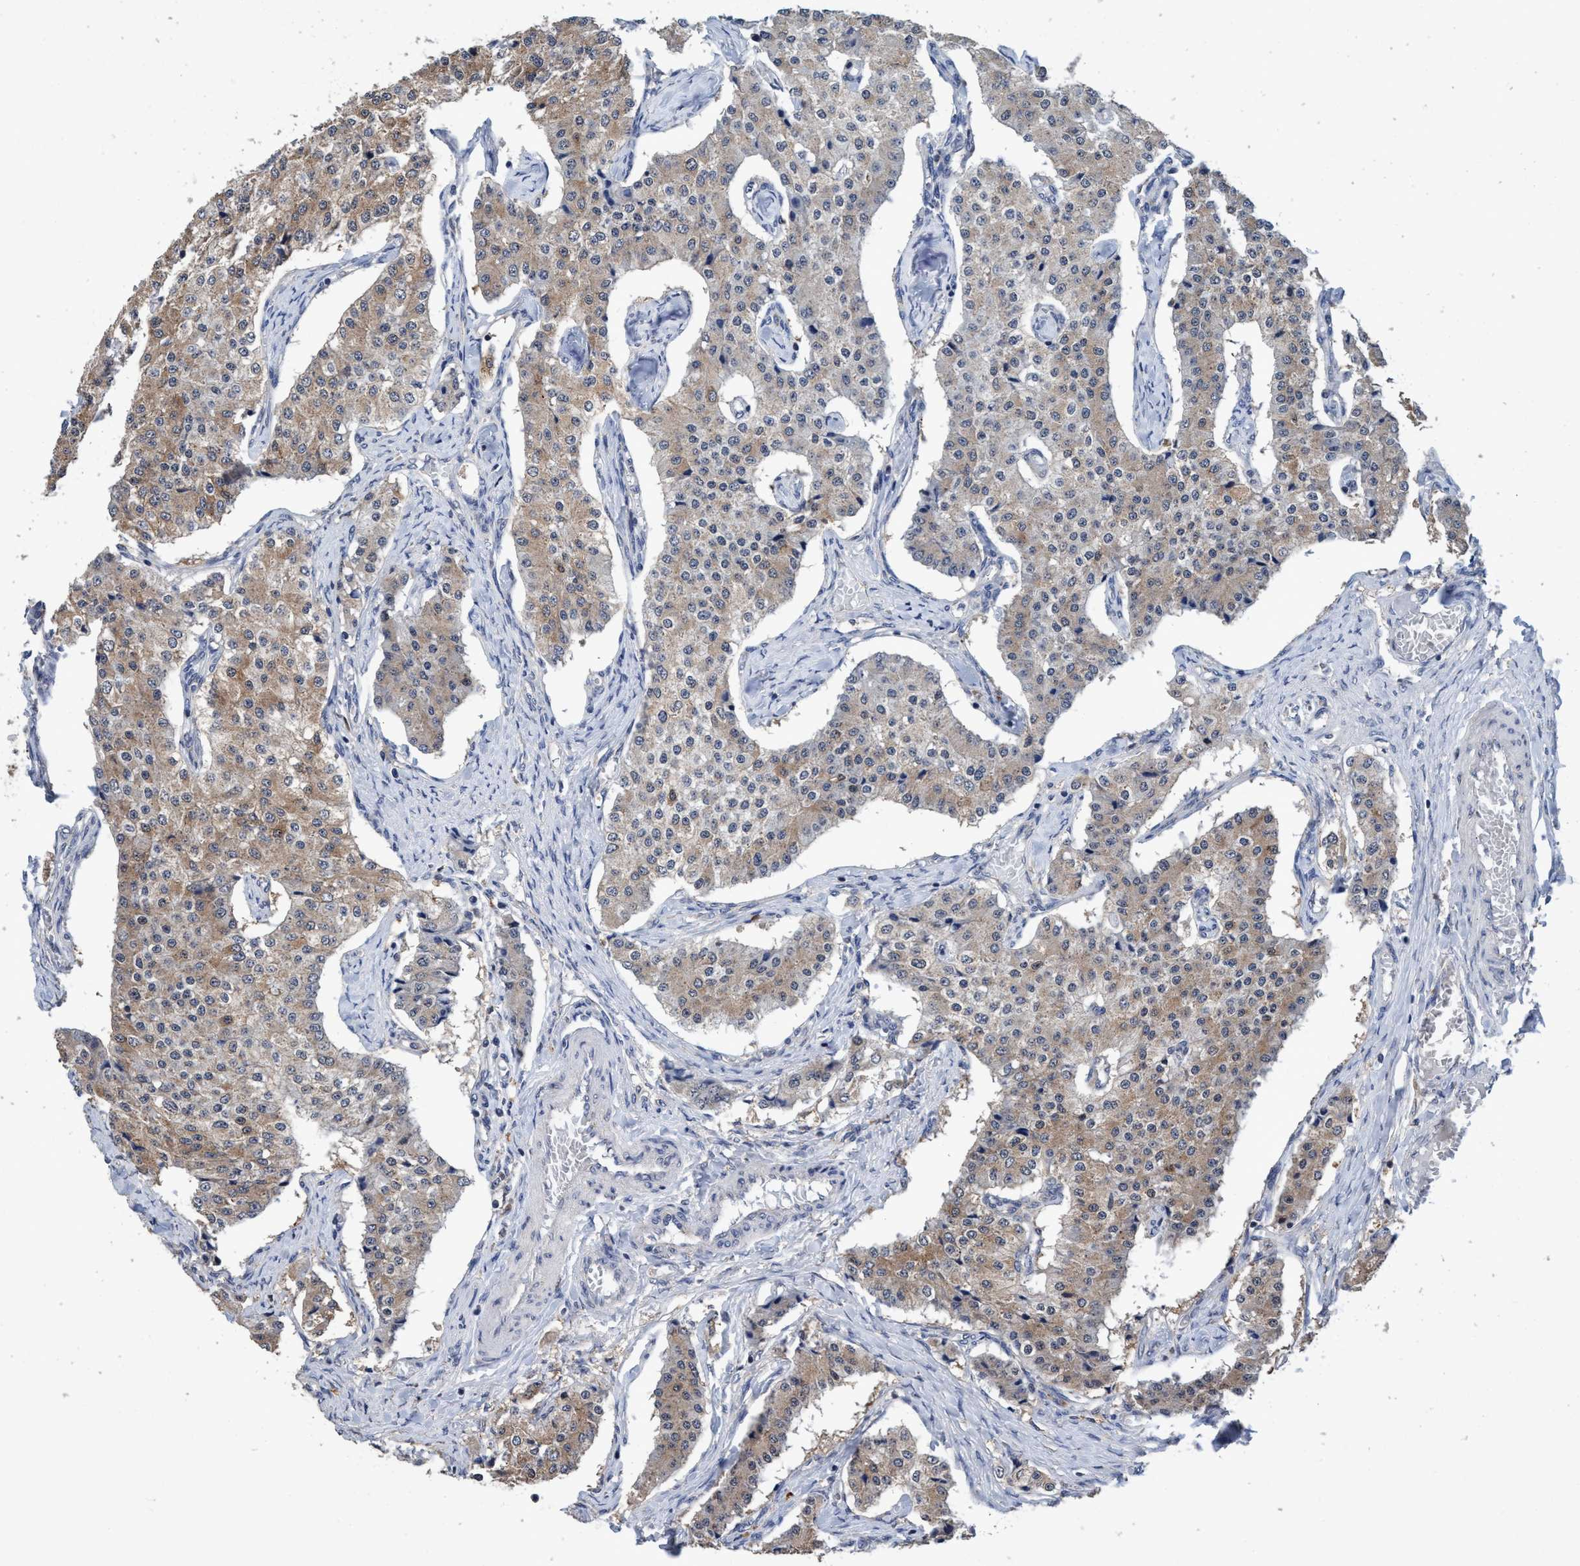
{"staining": {"intensity": "weak", "quantity": ">75%", "location": "cytoplasmic/membranous"}, "tissue": "carcinoid", "cell_type": "Tumor cells", "image_type": "cancer", "snomed": [{"axis": "morphology", "description": "Carcinoid, malignant, NOS"}, {"axis": "topography", "description": "Colon"}], "caption": "Immunohistochemistry (IHC) staining of carcinoid, which shows low levels of weak cytoplasmic/membranous staining in about >75% of tumor cells indicating weak cytoplasmic/membranous protein expression. The staining was performed using DAB (3,3'-diaminobenzidine) (brown) for protein detection and nuclei were counterstained in hematoxylin (blue).", "gene": "CALCOCO2", "patient": {"sex": "female", "age": 52}}